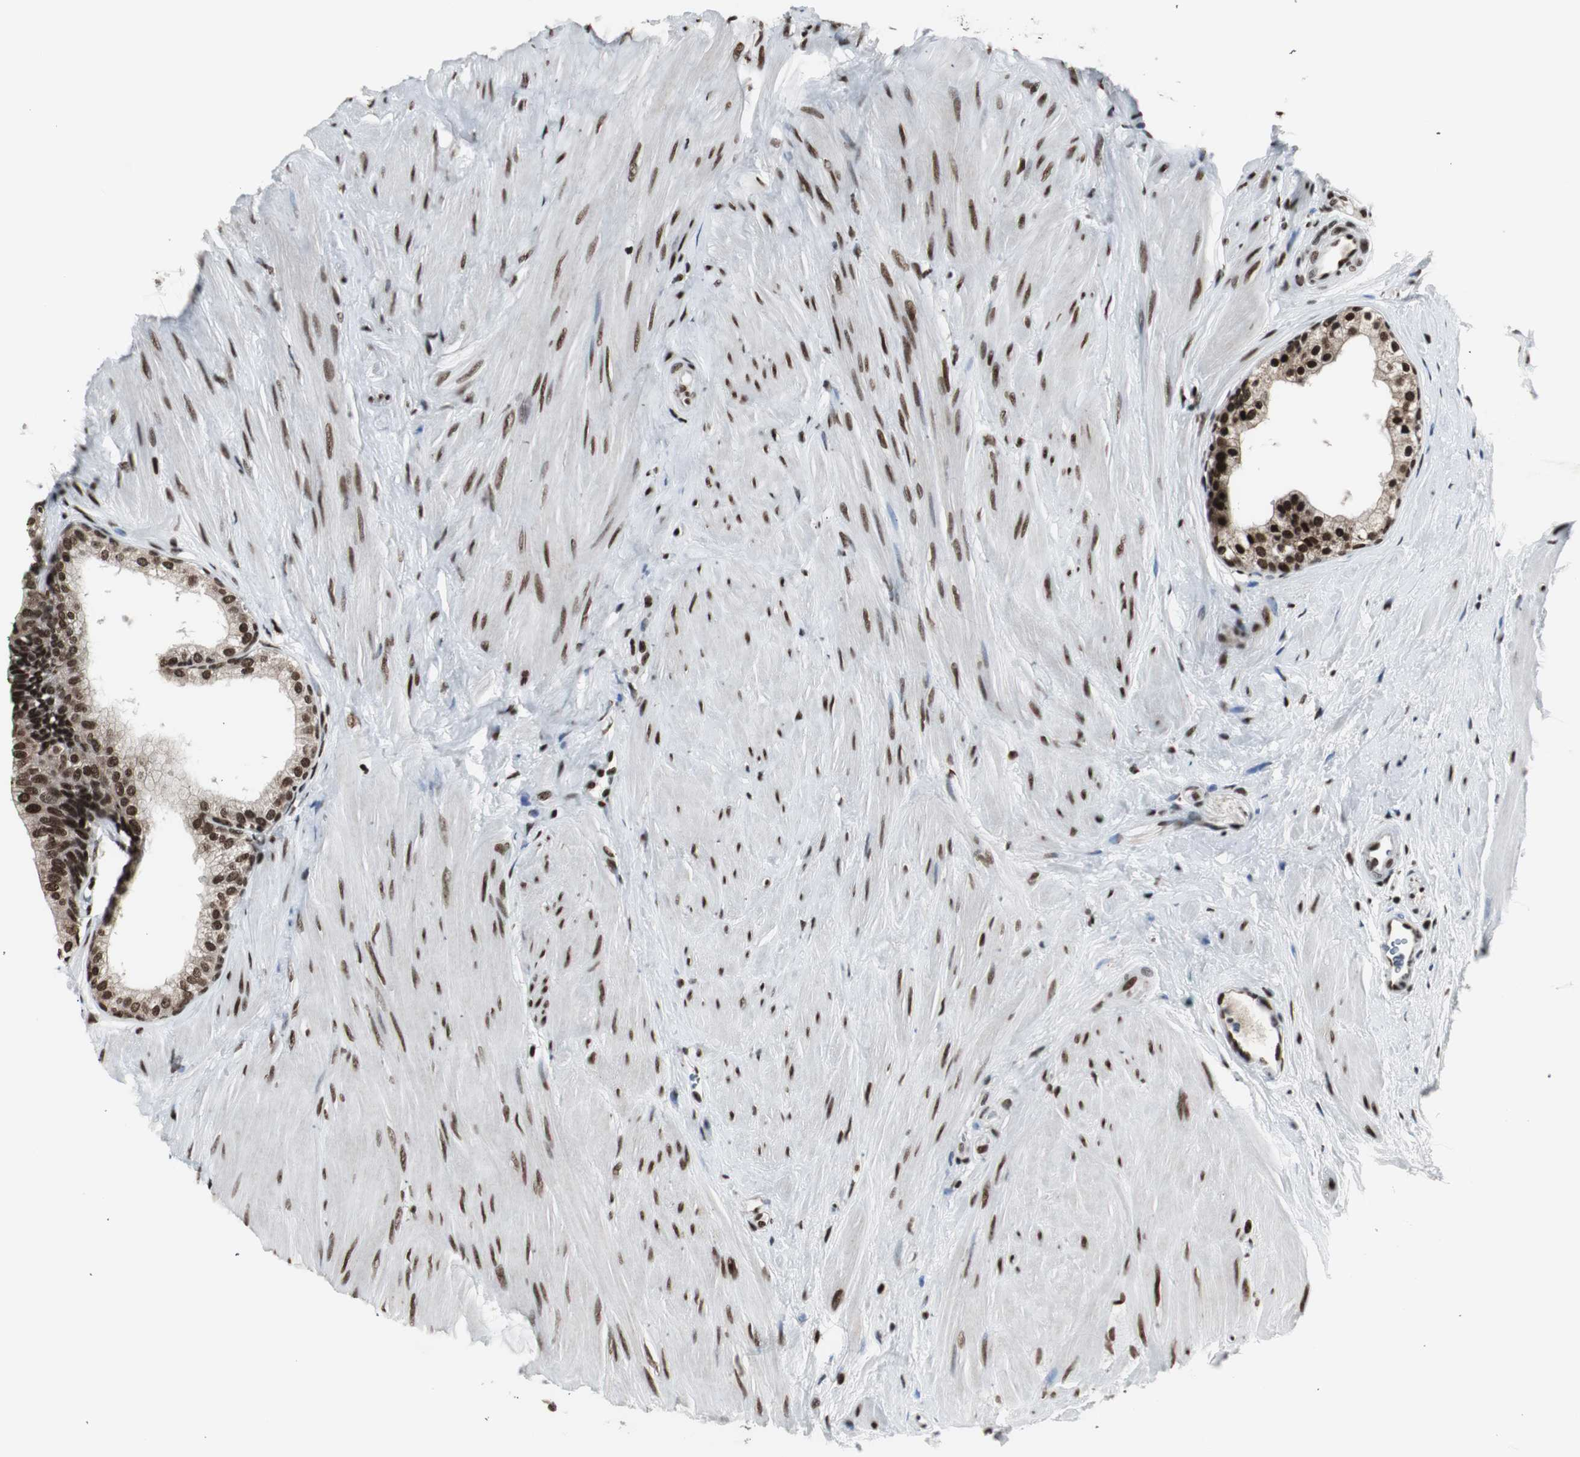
{"staining": {"intensity": "strong", "quantity": ">75%", "location": "nuclear"}, "tissue": "prostate", "cell_type": "Glandular cells", "image_type": "normal", "snomed": [{"axis": "morphology", "description": "Normal tissue, NOS"}, {"axis": "topography", "description": "Prostate"}], "caption": "Immunohistochemical staining of normal prostate shows strong nuclear protein staining in approximately >75% of glandular cells.", "gene": "PARN", "patient": {"sex": "male", "age": 60}}